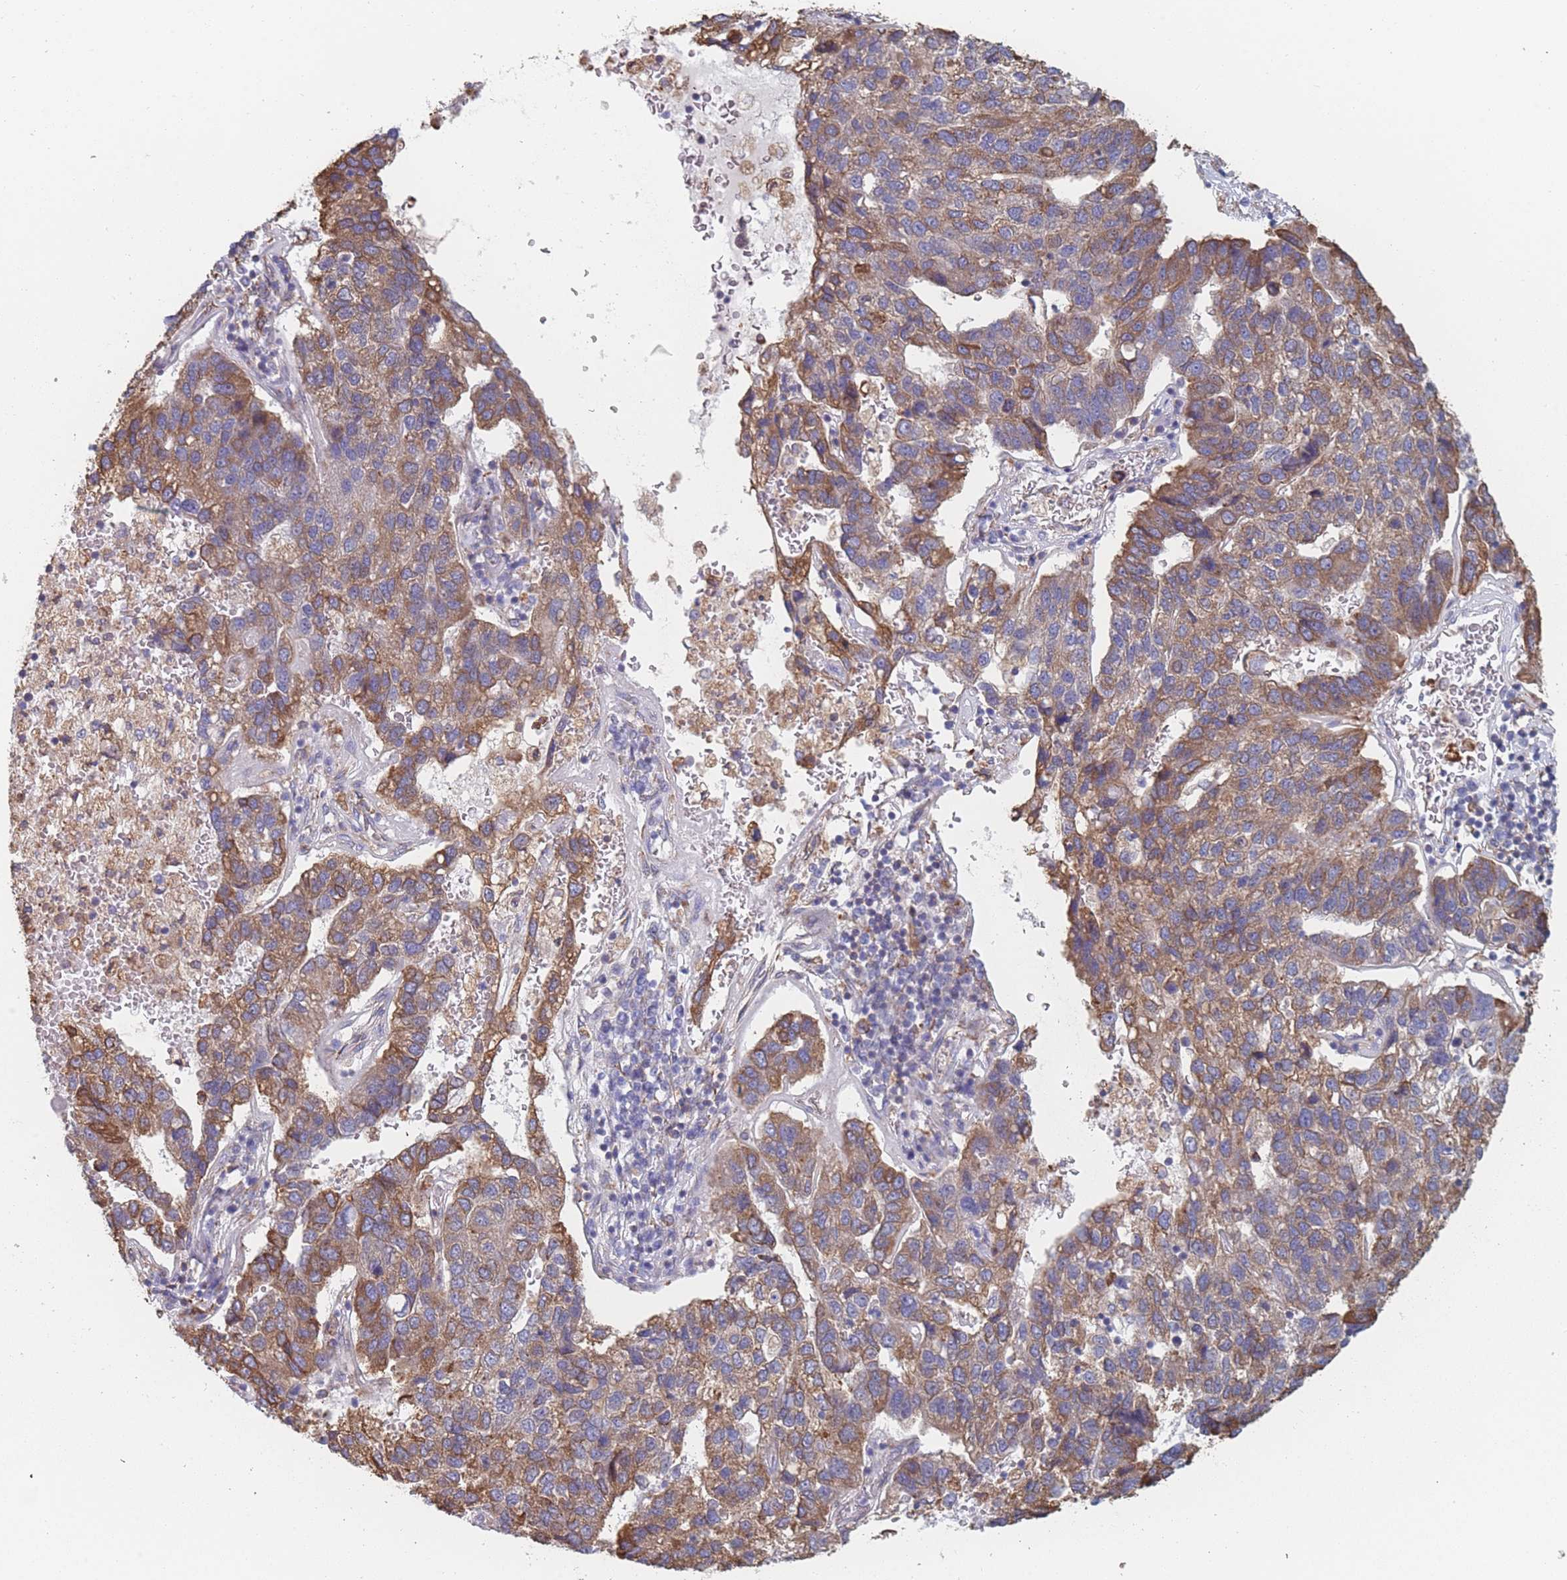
{"staining": {"intensity": "moderate", "quantity": "25%-75%", "location": "cytoplasmic/membranous"}, "tissue": "pancreatic cancer", "cell_type": "Tumor cells", "image_type": "cancer", "snomed": [{"axis": "morphology", "description": "Adenocarcinoma, NOS"}, {"axis": "topography", "description": "Pancreas"}], "caption": "Immunohistochemistry of human adenocarcinoma (pancreatic) shows medium levels of moderate cytoplasmic/membranous staining in about 25%-75% of tumor cells.", "gene": "OR7C2", "patient": {"sex": "female", "age": 61}}